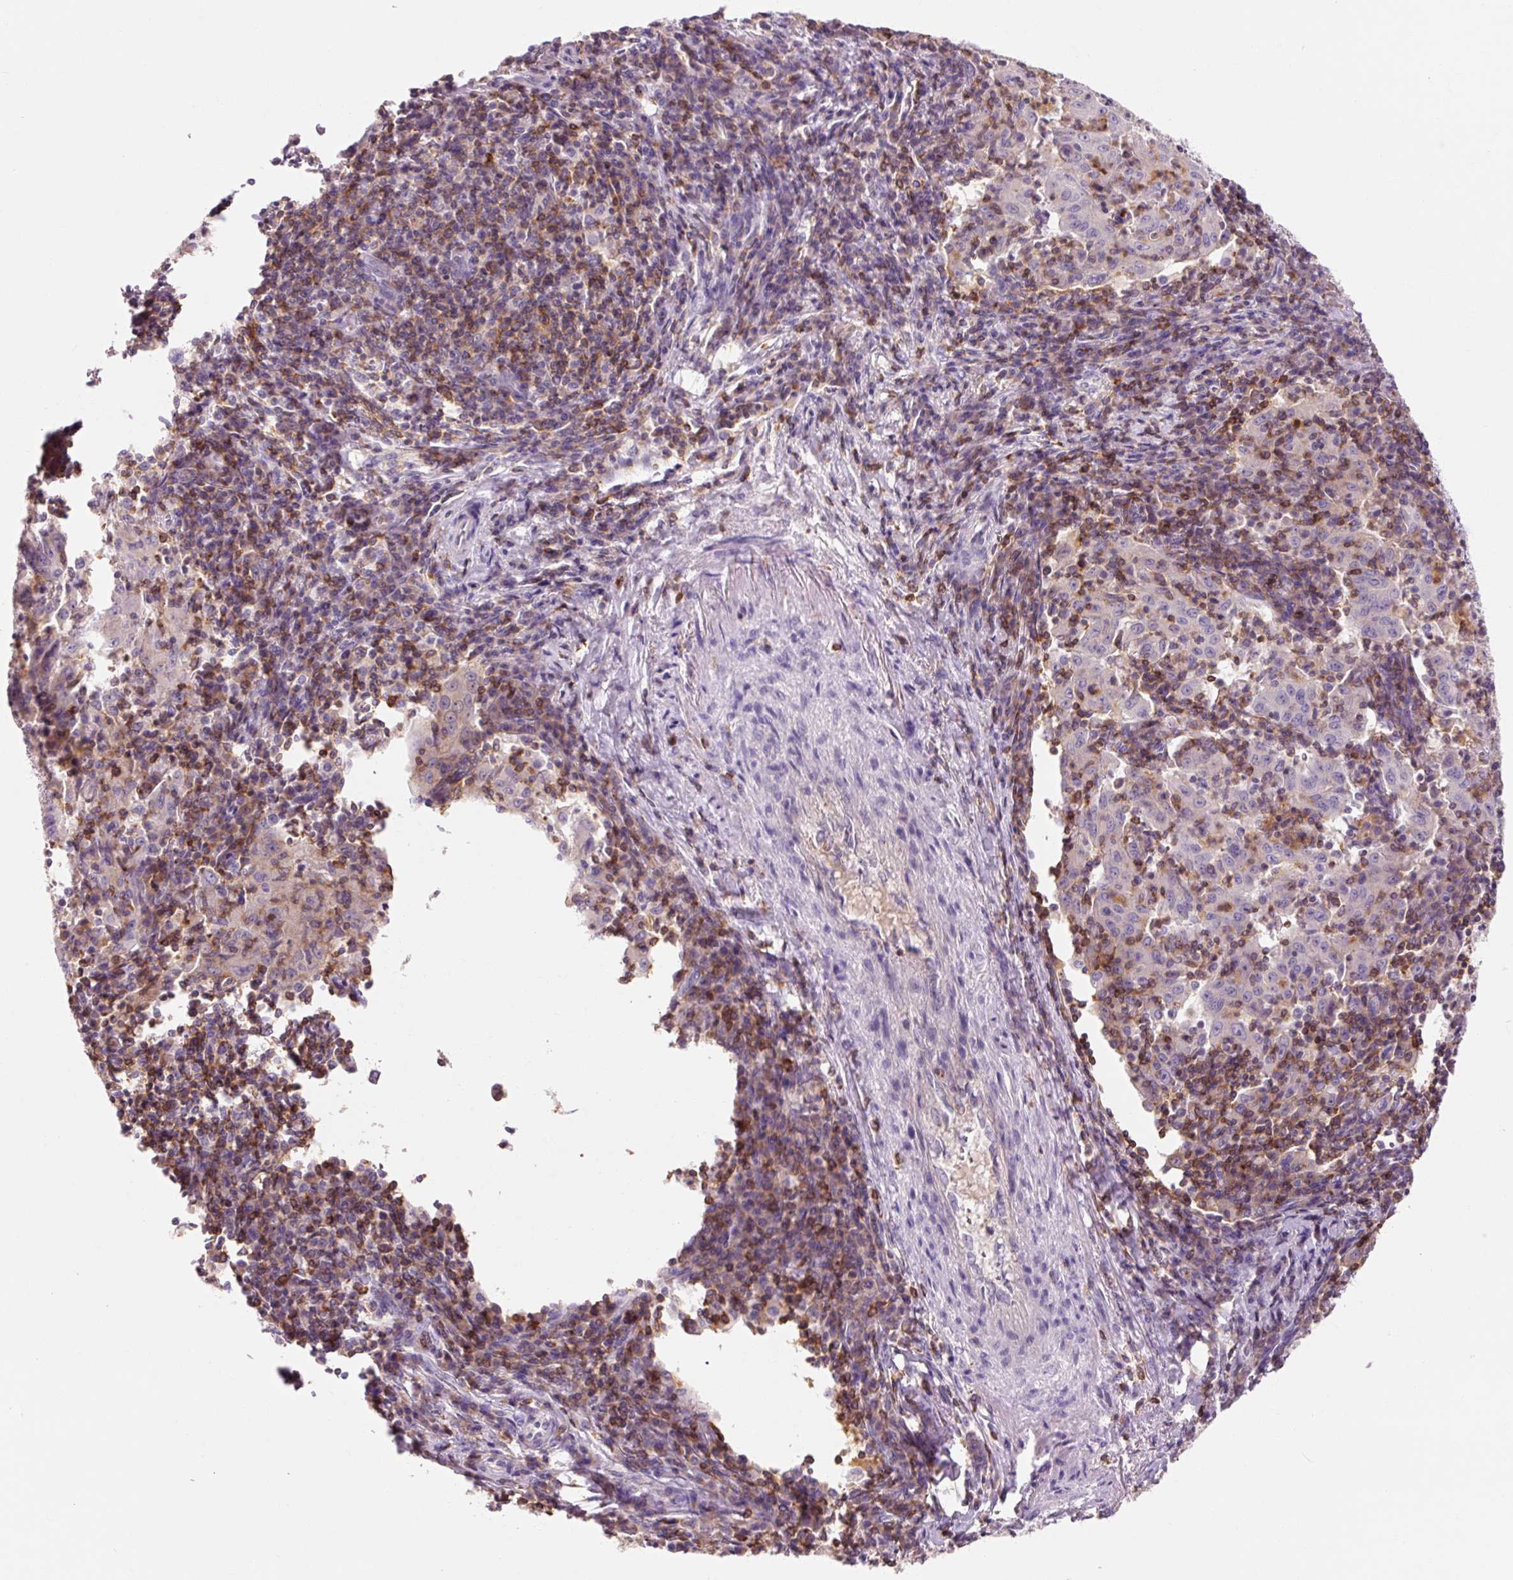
{"staining": {"intensity": "negative", "quantity": "none", "location": "none"}, "tissue": "pancreatic cancer", "cell_type": "Tumor cells", "image_type": "cancer", "snomed": [{"axis": "morphology", "description": "Adenocarcinoma, NOS"}, {"axis": "topography", "description": "Pancreas"}], "caption": "Pancreatic cancer (adenocarcinoma) stained for a protein using immunohistochemistry (IHC) reveals no expression tumor cells.", "gene": "OR8K1", "patient": {"sex": "male", "age": 63}}